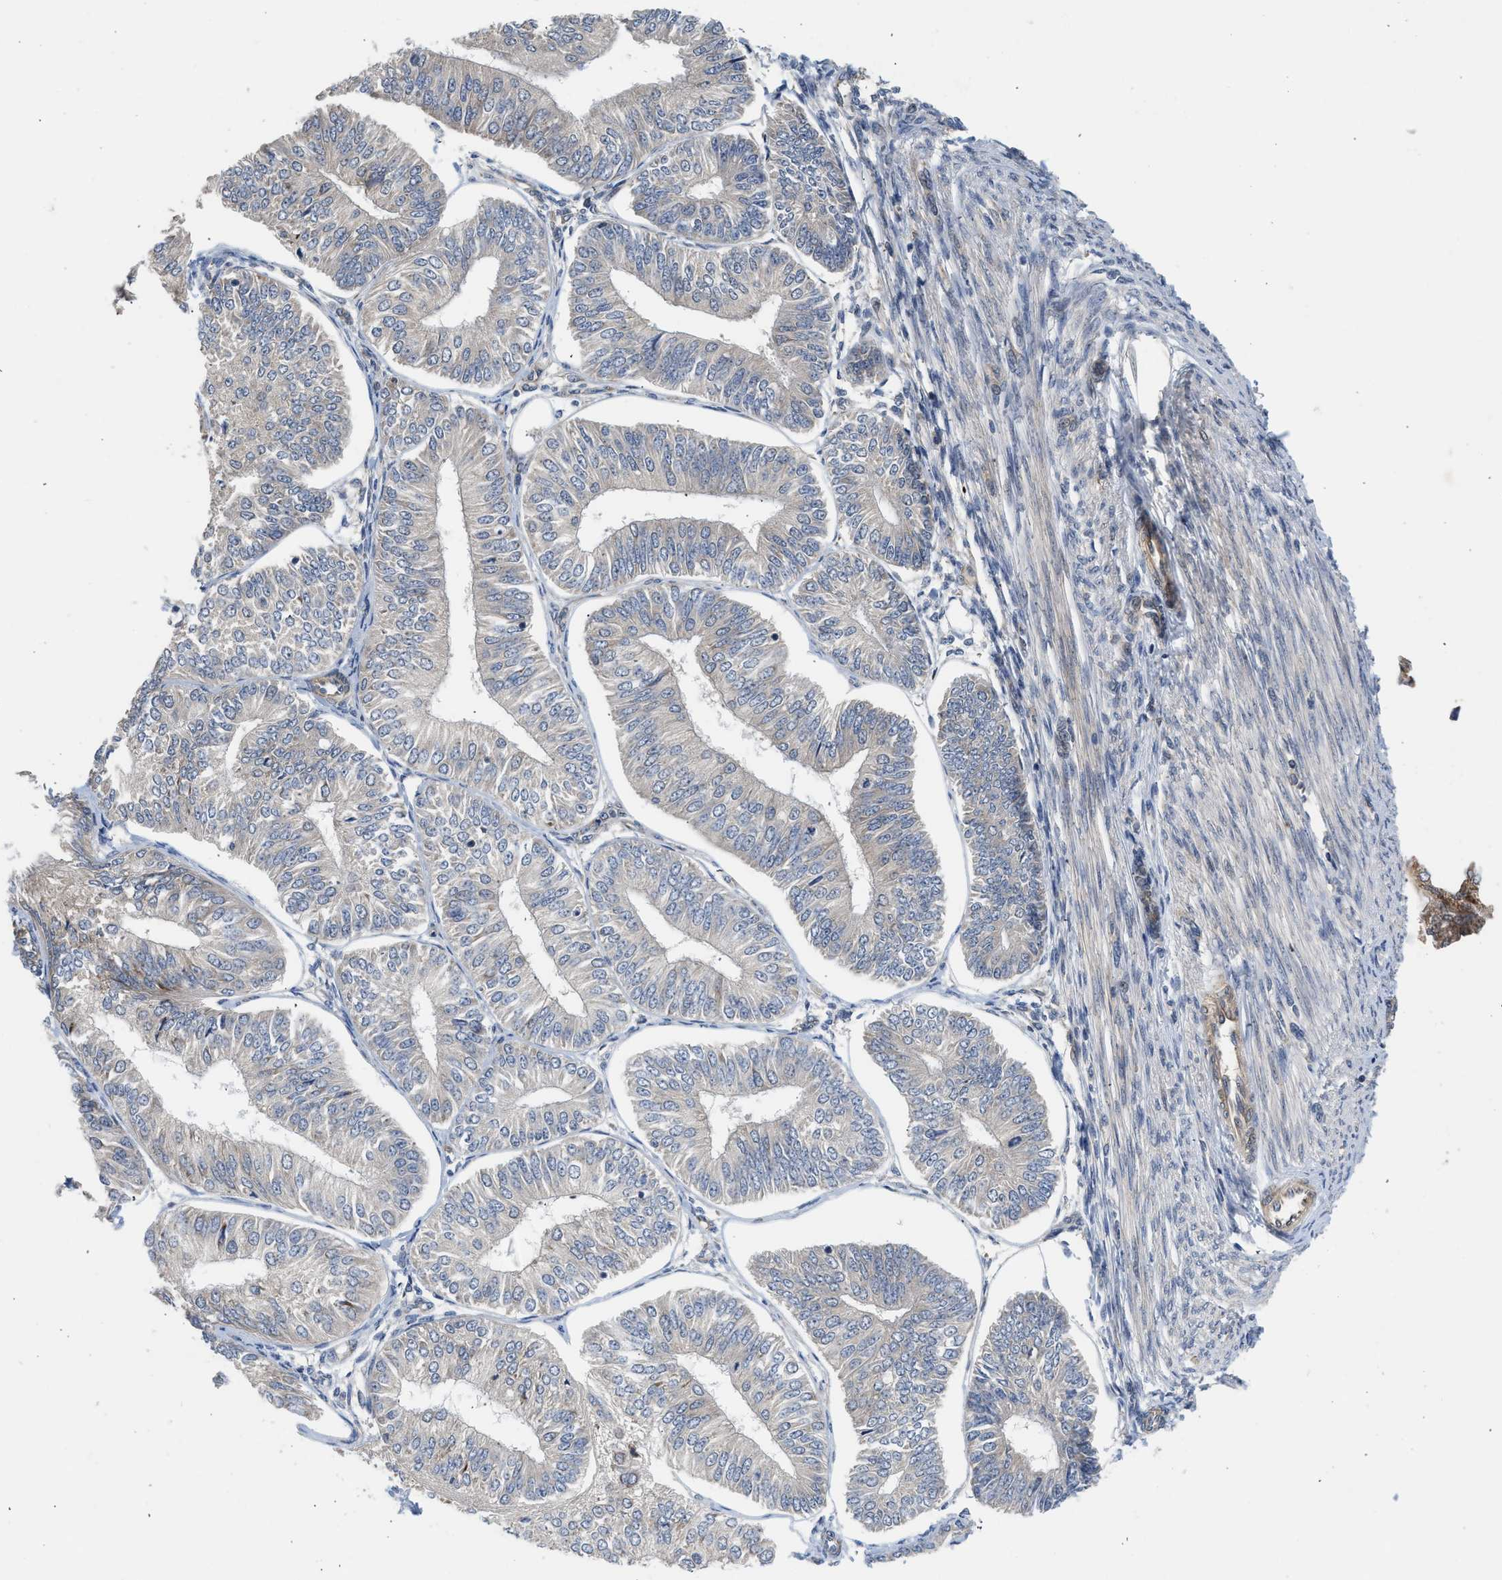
{"staining": {"intensity": "weak", "quantity": "<25%", "location": "cytoplasmic/membranous"}, "tissue": "endometrial cancer", "cell_type": "Tumor cells", "image_type": "cancer", "snomed": [{"axis": "morphology", "description": "Adenocarcinoma, NOS"}, {"axis": "topography", "description": "Endometrium"}], "caption": "IHC photomicrograph of neoplastic tissue: human endometrial cancer stained with DAB demonstrates no significant protein staining in tumor cells. The staining is performed using DAB brown chromogen with nuclei counter-stained in using hematoxylin.", "gene": "POLG2", "patient": {"sex": "female", "age": 58}}